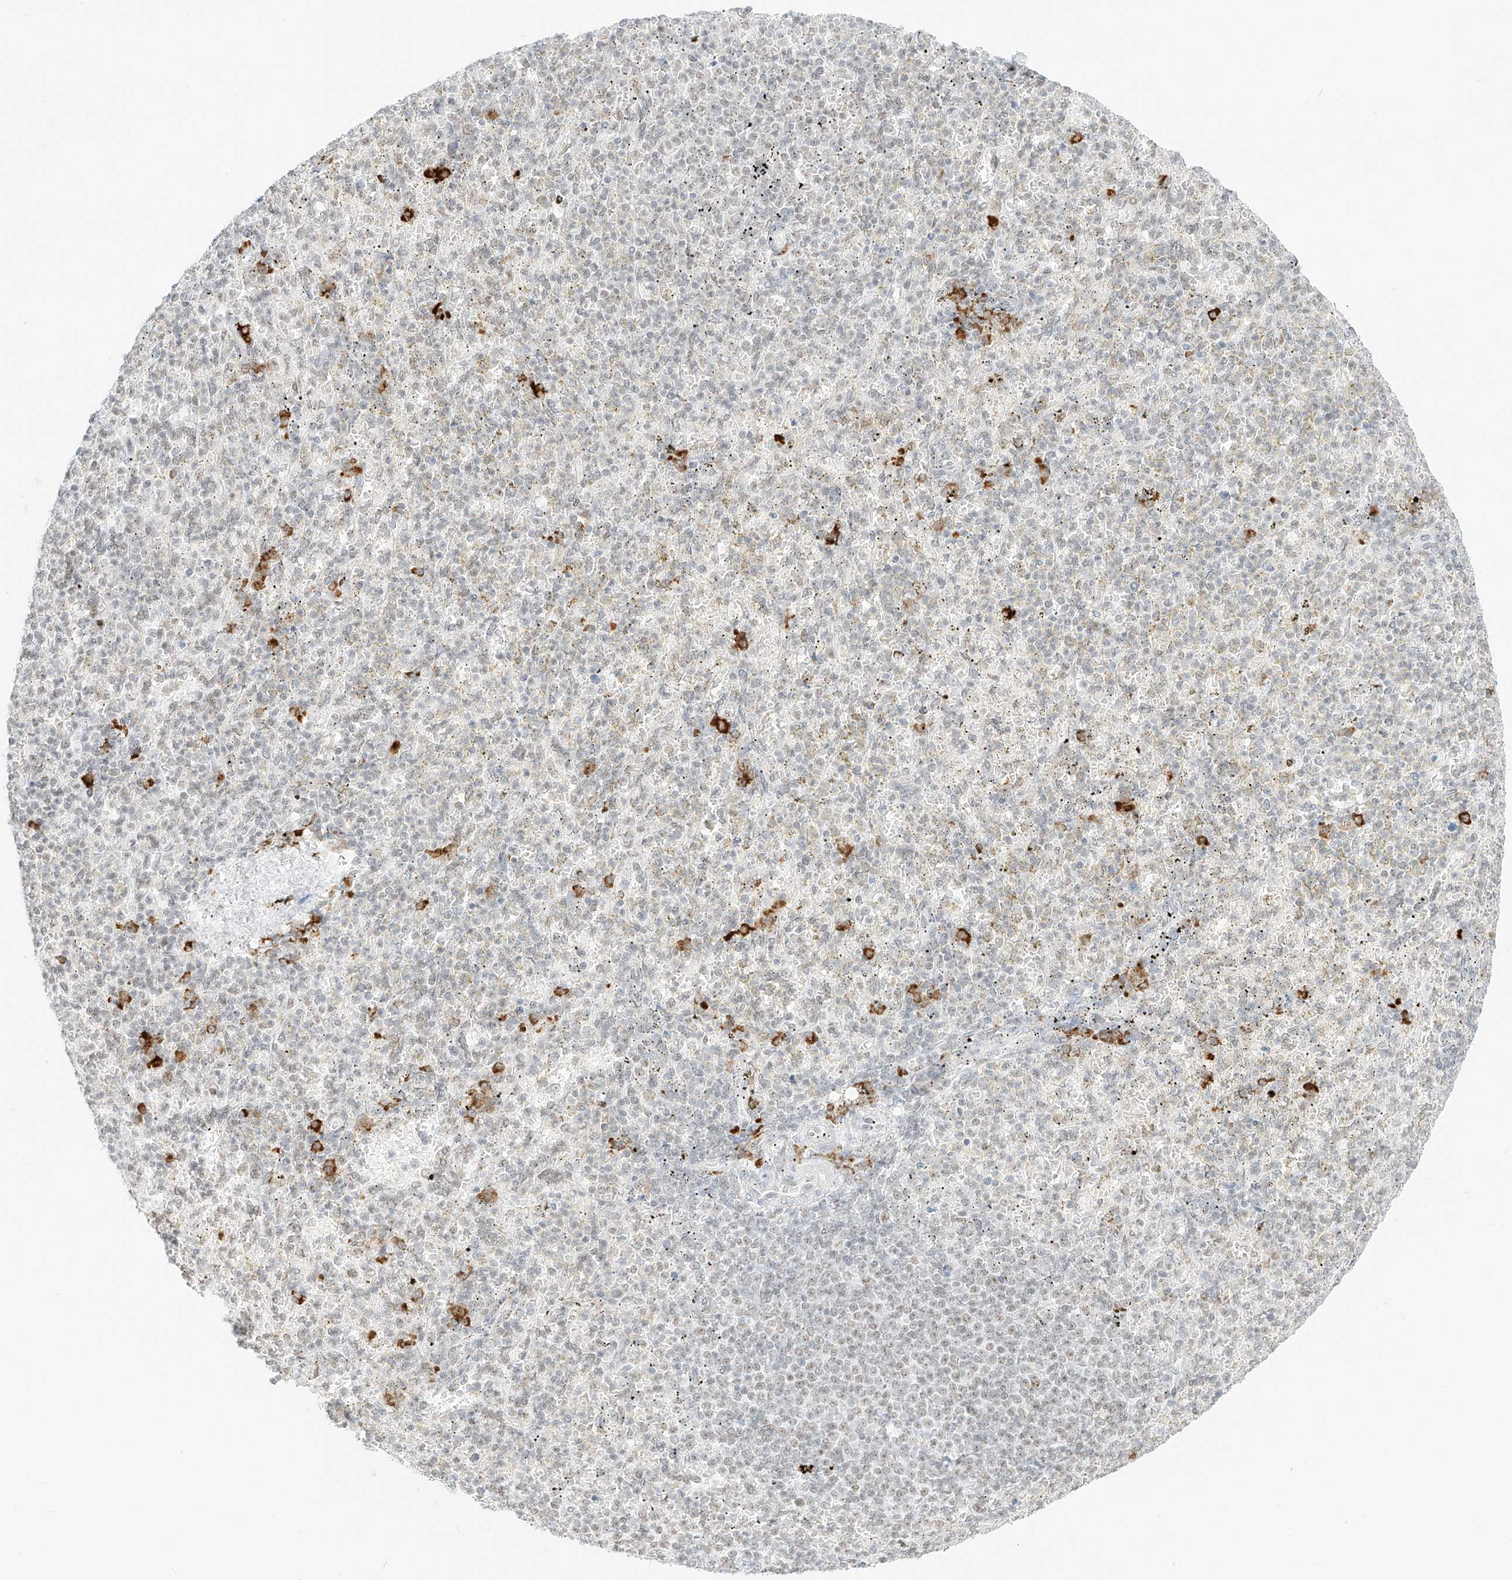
{"staining": {"intensity": "weak", "quantity": "25%-75%", "location": "nuclear"}, "tissue": "spleen", "cell_type": "Cells in red pulp", "image_type": "normal", "snomed": [{"axis": "morphology", "description": "Normal tissue, NOS"}, {"axis": "topography", "description": "Spleen"}], "caption": "The photomicrograph exhibits staining of normal spleen, revealing weak nuclear protein positivity (brown color) within cells in red pulp.", "gene": "SUPT5H", "patient": {"sex": "female", "age": 74}}